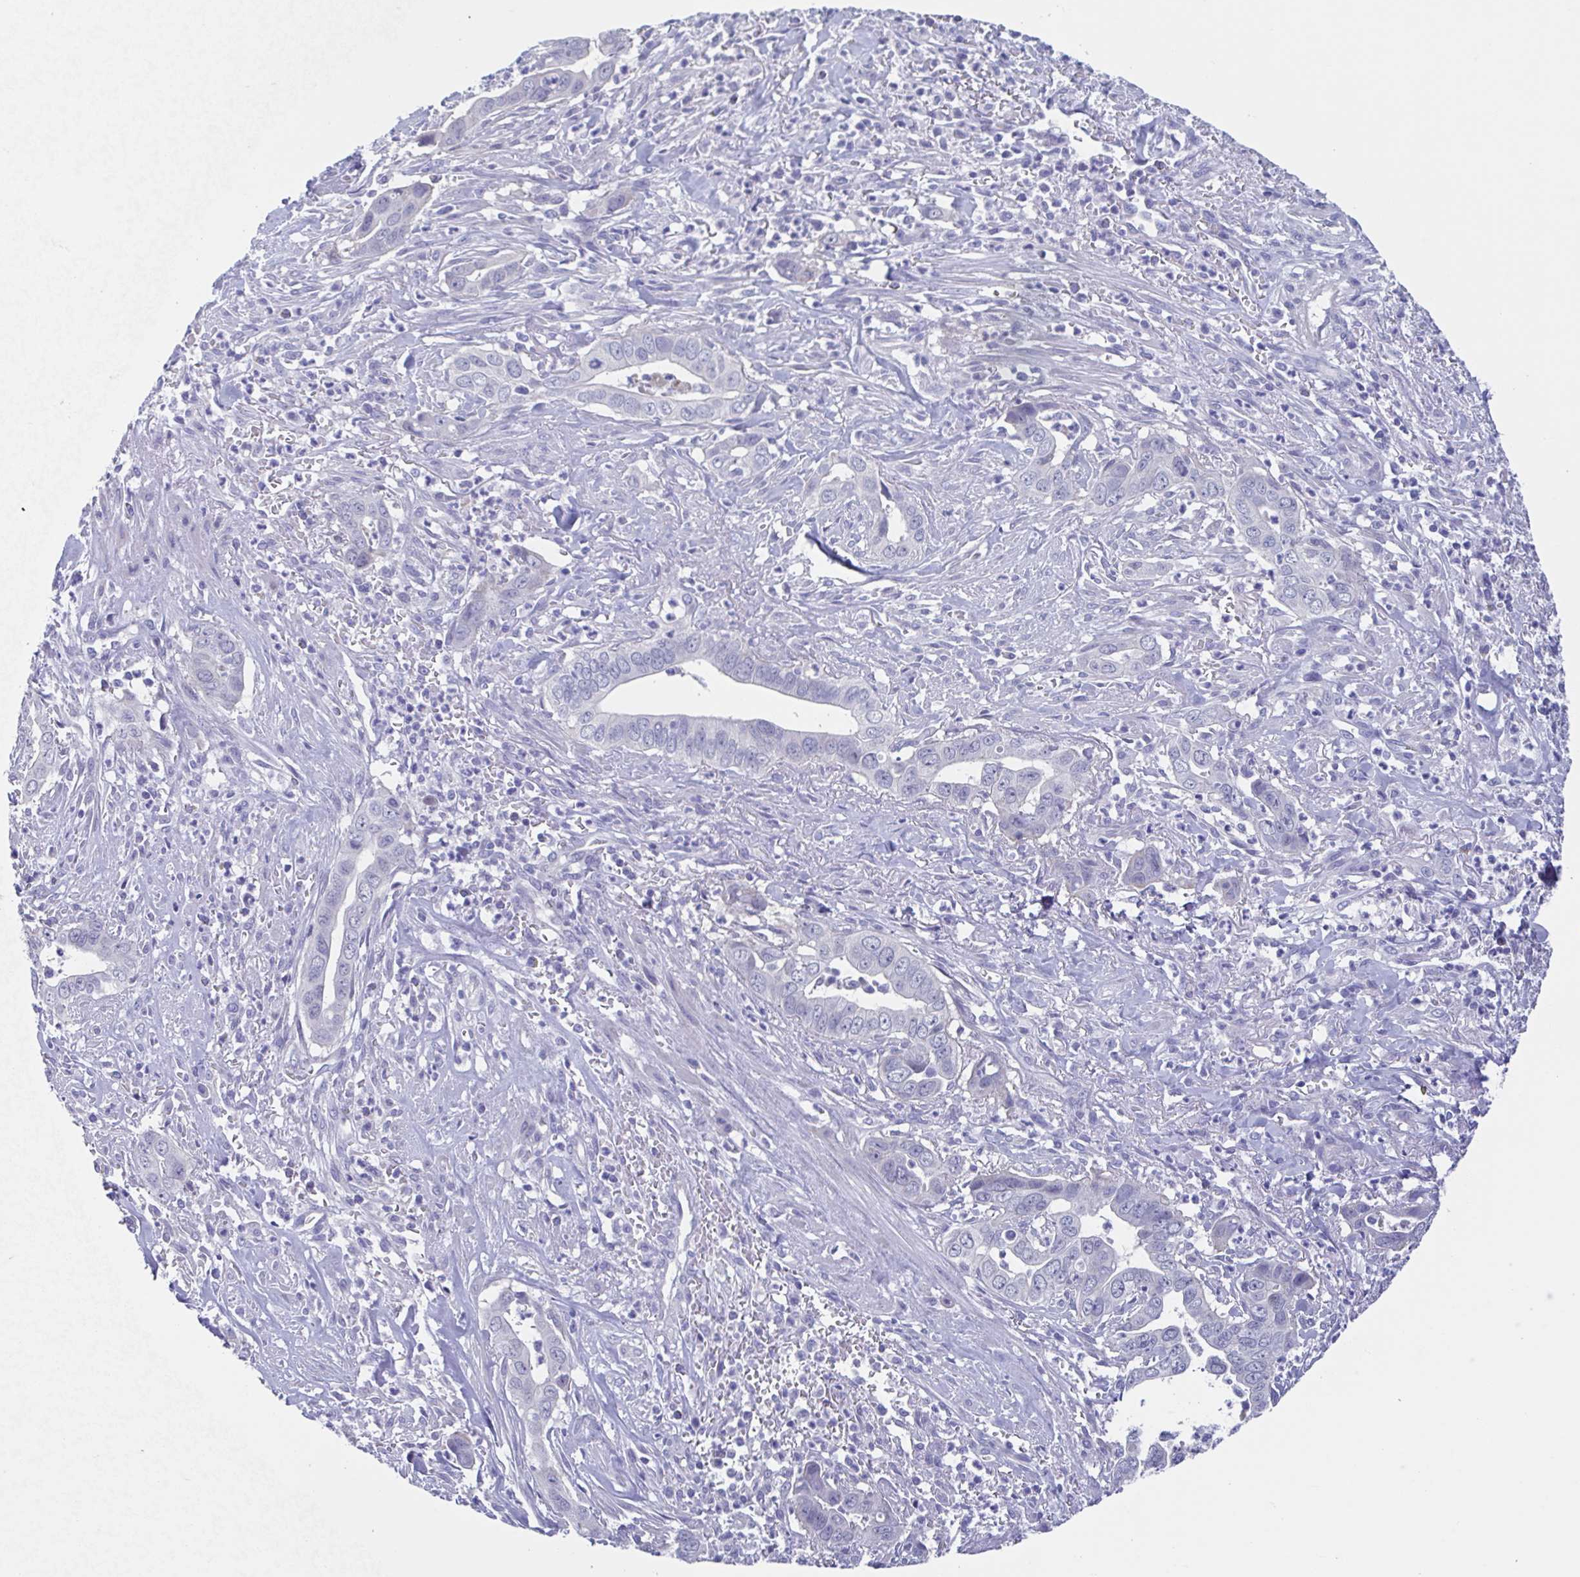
{"staining": {"intensity": "negative", "quantity": "none", "location": "none"}, "tissue": "liver cancer", "cell_type": "Tumor cells", "image_type": "cancer", "snomed": [{"axis": "morphology", "description": "Cholangiocarcinoma"}, {"axis": "topography", "description": "Liver"}], "caption": "Tumor cells show no significant expression in liver cancer (cholangiocarcinoma).", "gene": "TEX12", "patient": {"sex": "female", "age": 79}}